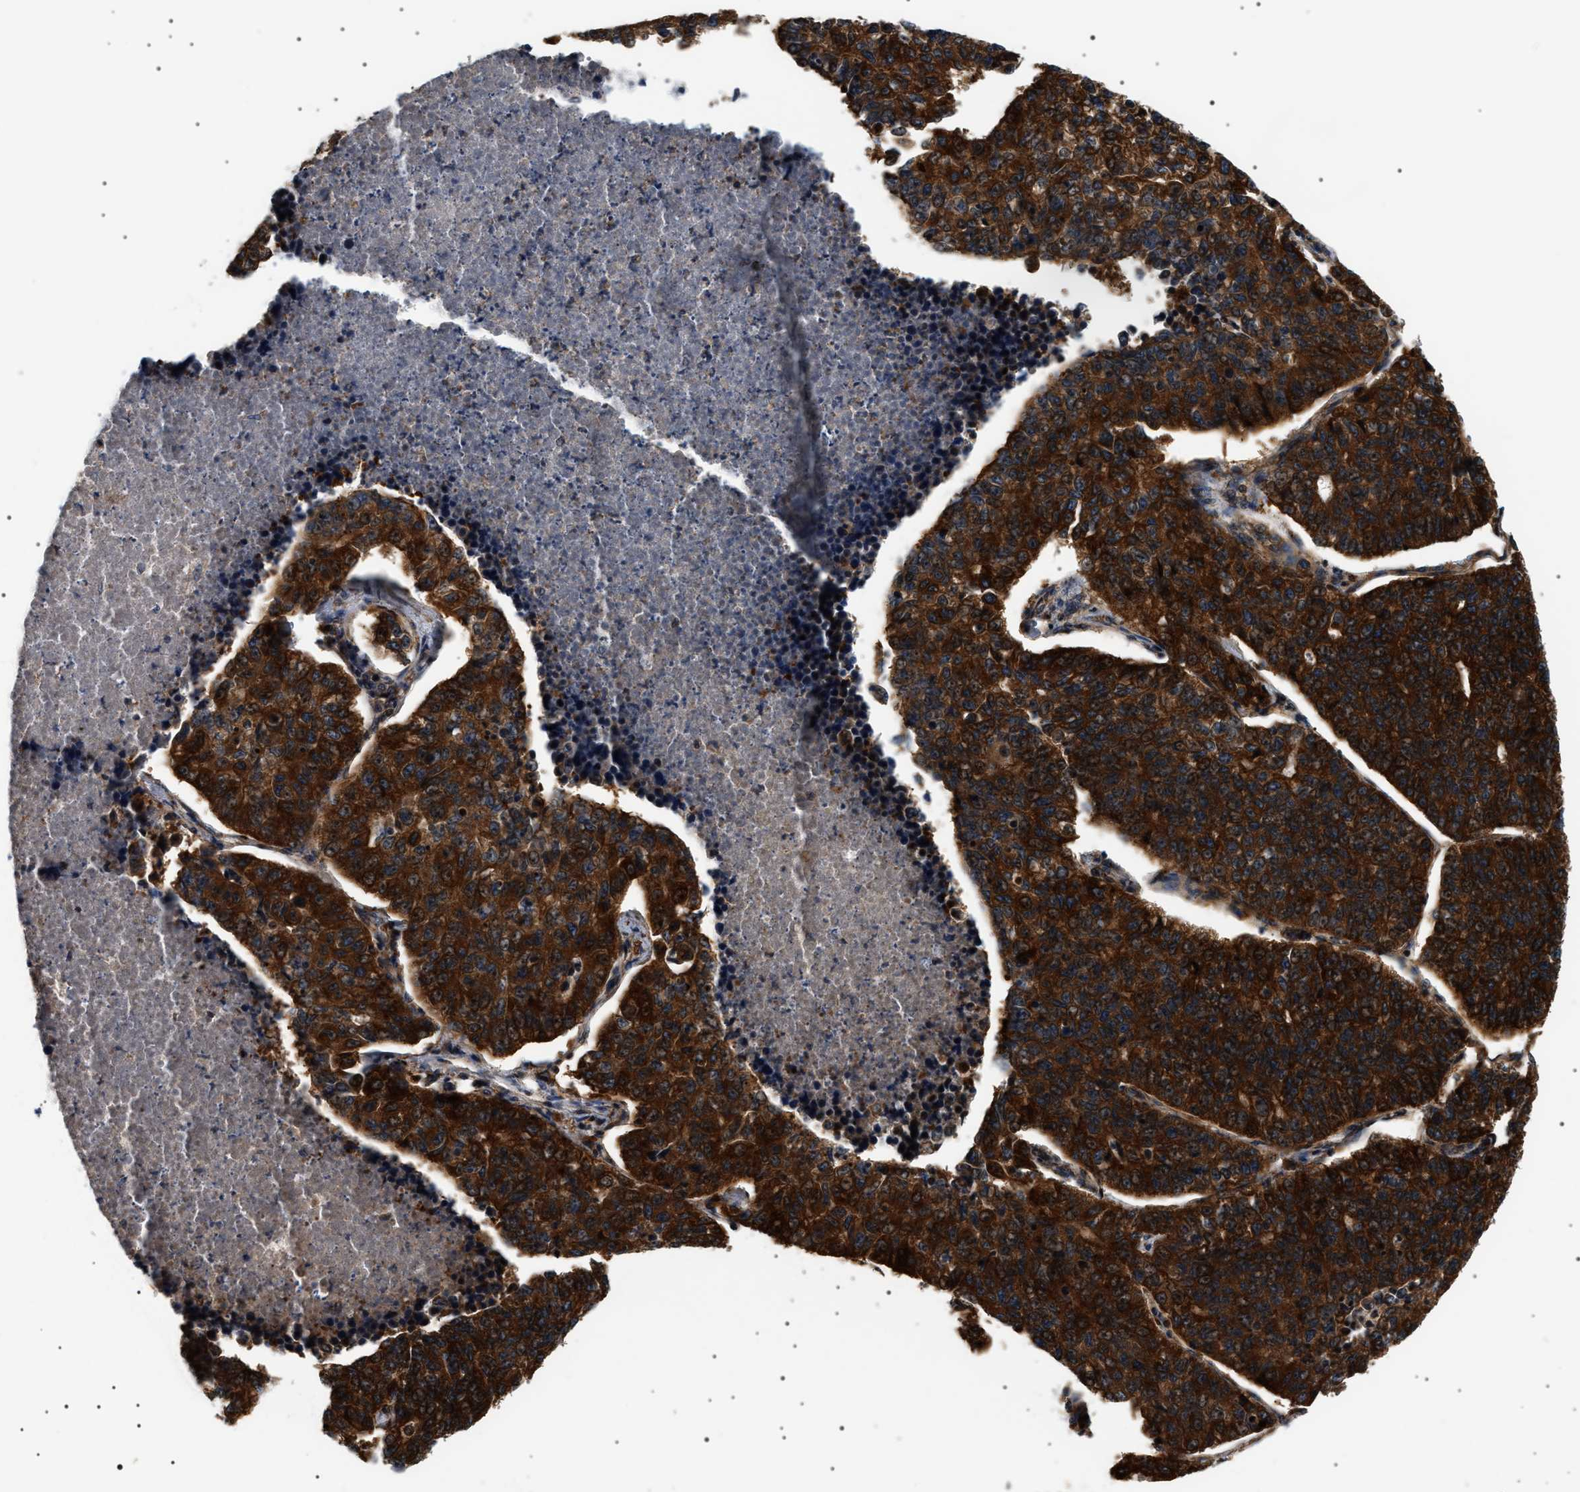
{"staining": {"intensity": "strong", "quantity": ">75%", "location": "cytoplasmic/membranous"}, "tissue": "lung cancer", "cell_type": "Tumor cells", "image_type": "cancer", "snomed": [{"axis": "morphology", "description": "Adenocarcinoma, NOS"}, {"axis": "topography", "description": "Lung"}], "caption": "Protein analysis of lung cancer (adenocarcinoma) tissue demonstrates strong cytoplasmic/membranous positivity in approximately >75% of tumor cells.", "gene": "SH3GLB2", "patient": {"sex": "male", "age": 49}}